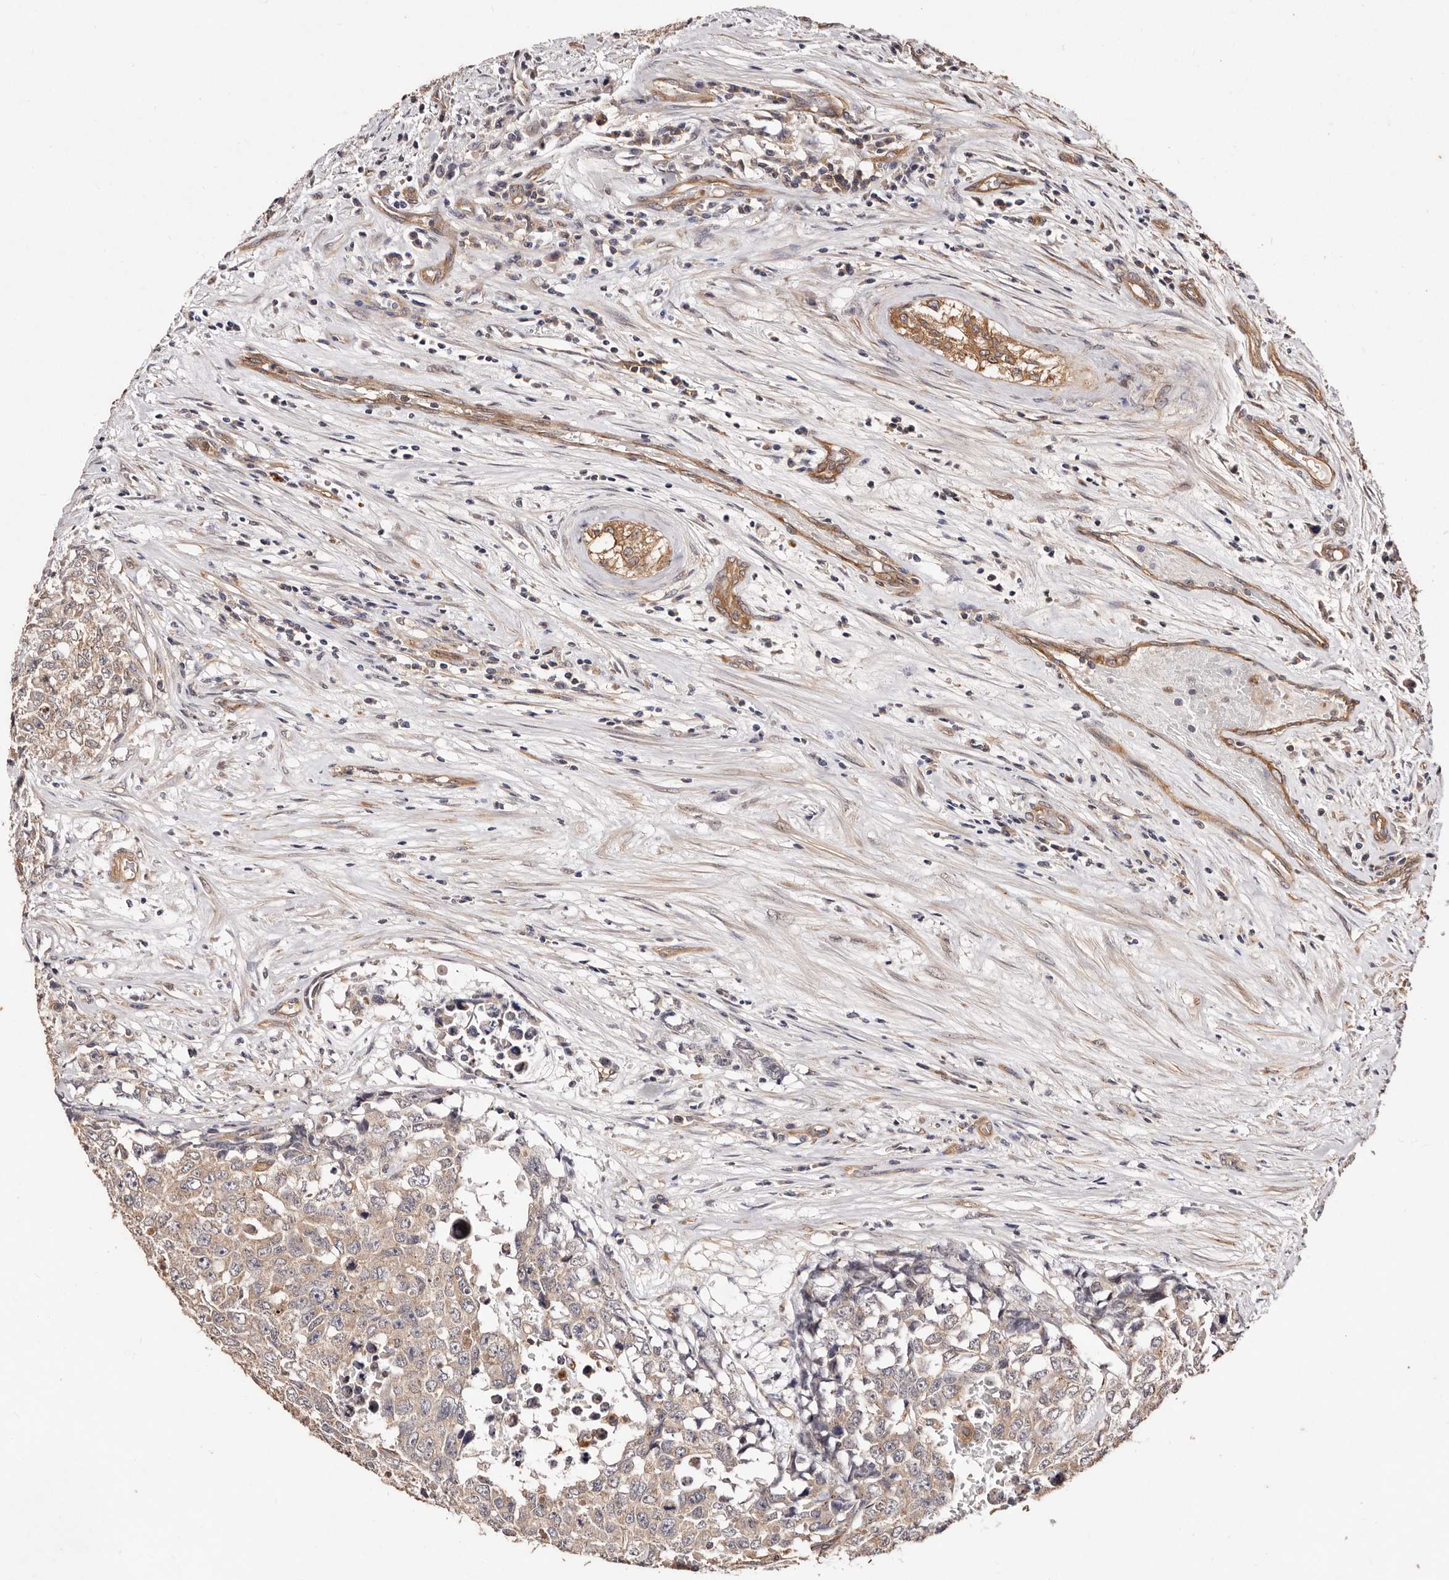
{"staining": {"intensity": "weak", "quantity": ">75%", "location": "cytoplasmic/membranous"}, "tissue": "testis cancer", "cell_type": "Tumor cells", "image_type": "cancer", "snomed": [{"axis": "morphology", "description": "Carcinoma, Embryonal, NOS"}, {"axis": "topography", "description": "Testis"}], "caption": "Embryonal carcinoma (testis) stained for a protein (brown) displays weak cytoplasmic/membranous positive staining in about >75% of tumor cells.", "gene": "CCL14", "patient": {"sex": "male", "age": 28}}